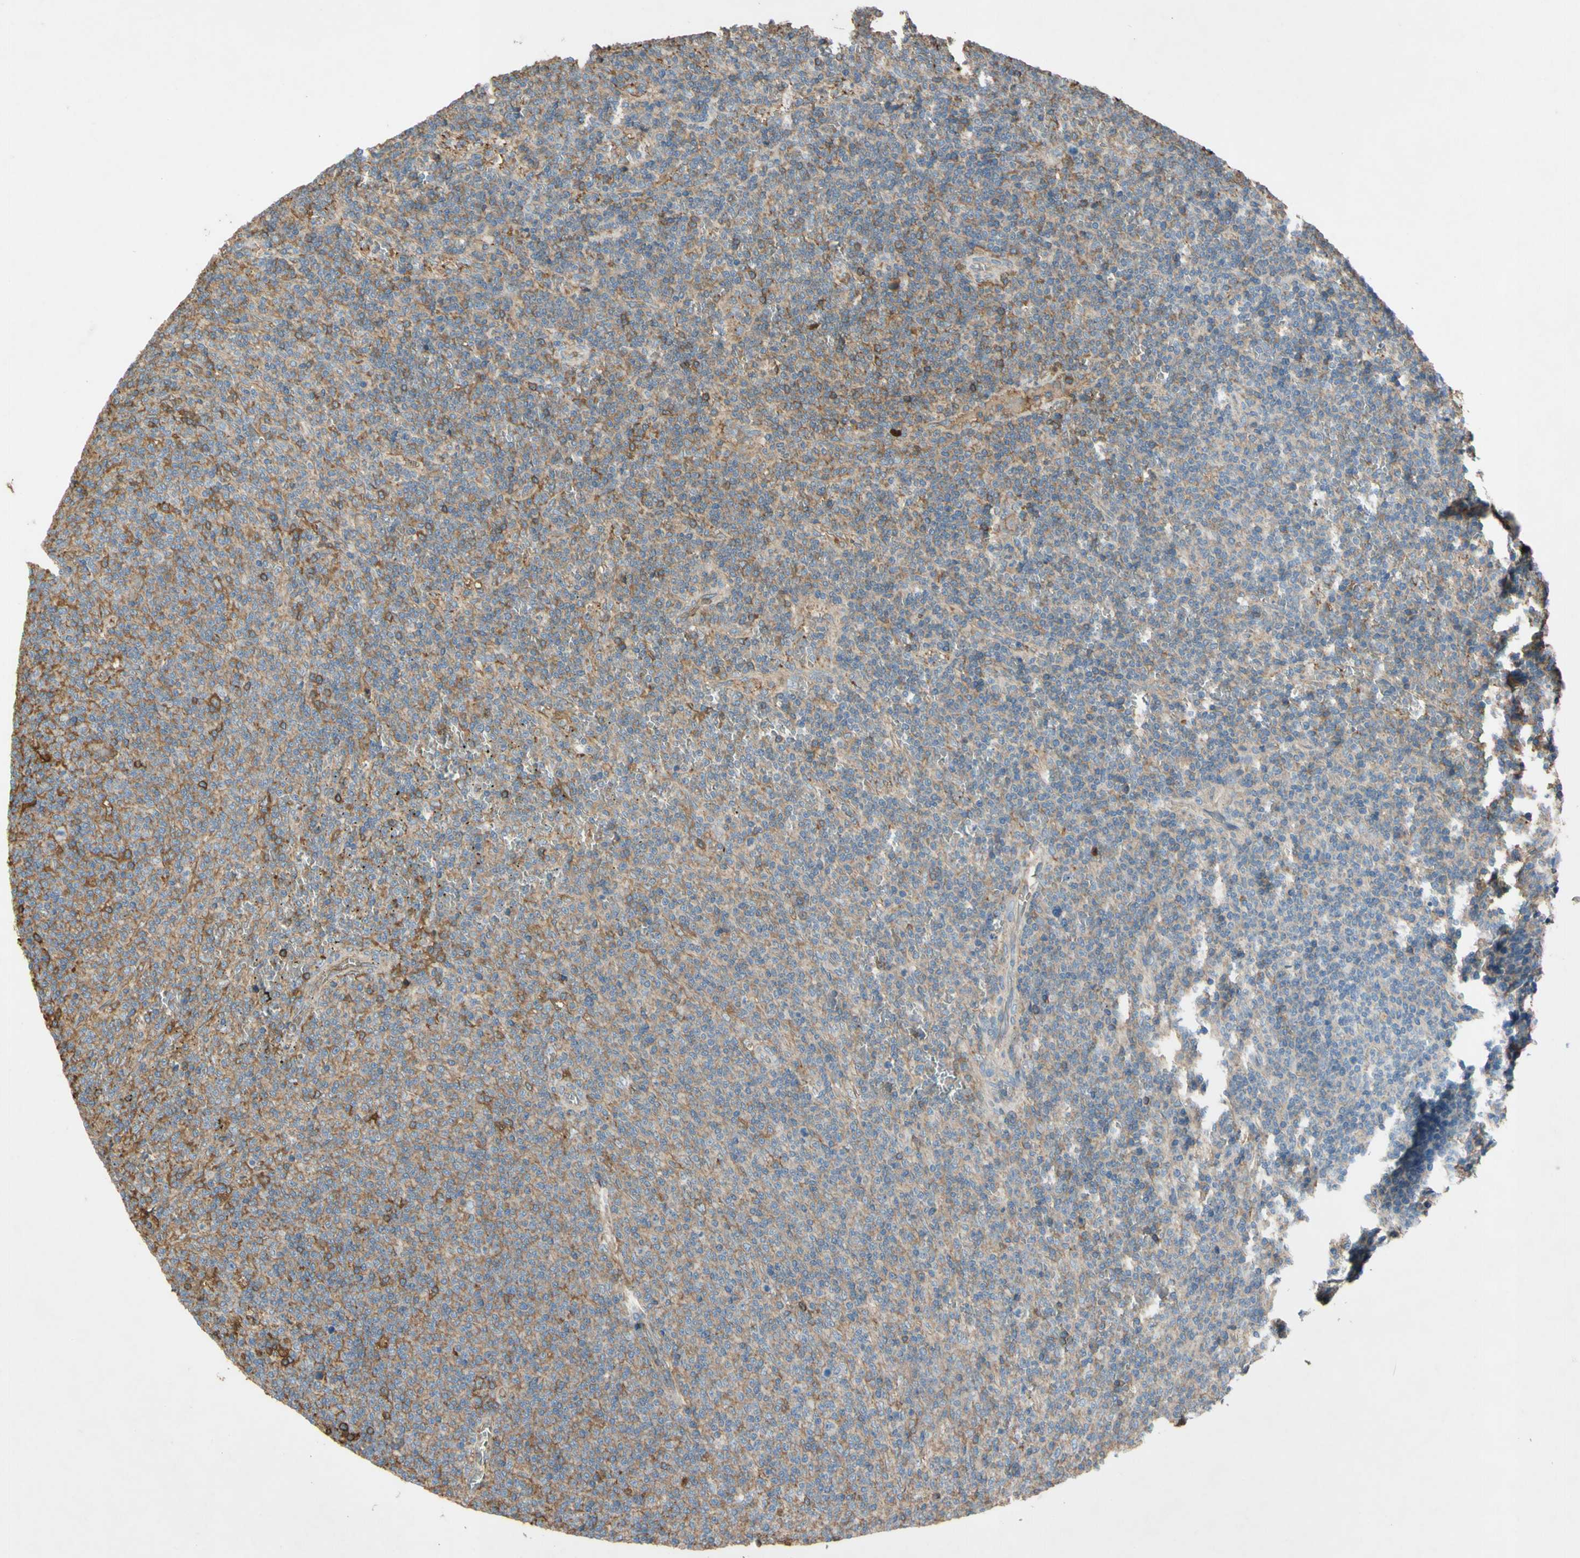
{"staining": {"intensity": "moderate", "quantity": "25%-75%", "location": "cytoplasmic/membranous"}, "tissue": "lymphoma", "cell_type": "Tumor cells", "image_type": "cancer", "snomed": [{"axis": "morphology", "description": "Malignant lymphoma, non-Hodgkin's type, Low grade"}, {"axis": "topography", "description": "Spleen"}], "caption": "The histopathology image reveals immunohistochemical staining of lymphoma. There is moderate cytoplasmic/membranous expression is seen in about 25%-75% of tumor cells.", "gene": "TIMP2", "patient": {"sex": "female", "age": 50}}